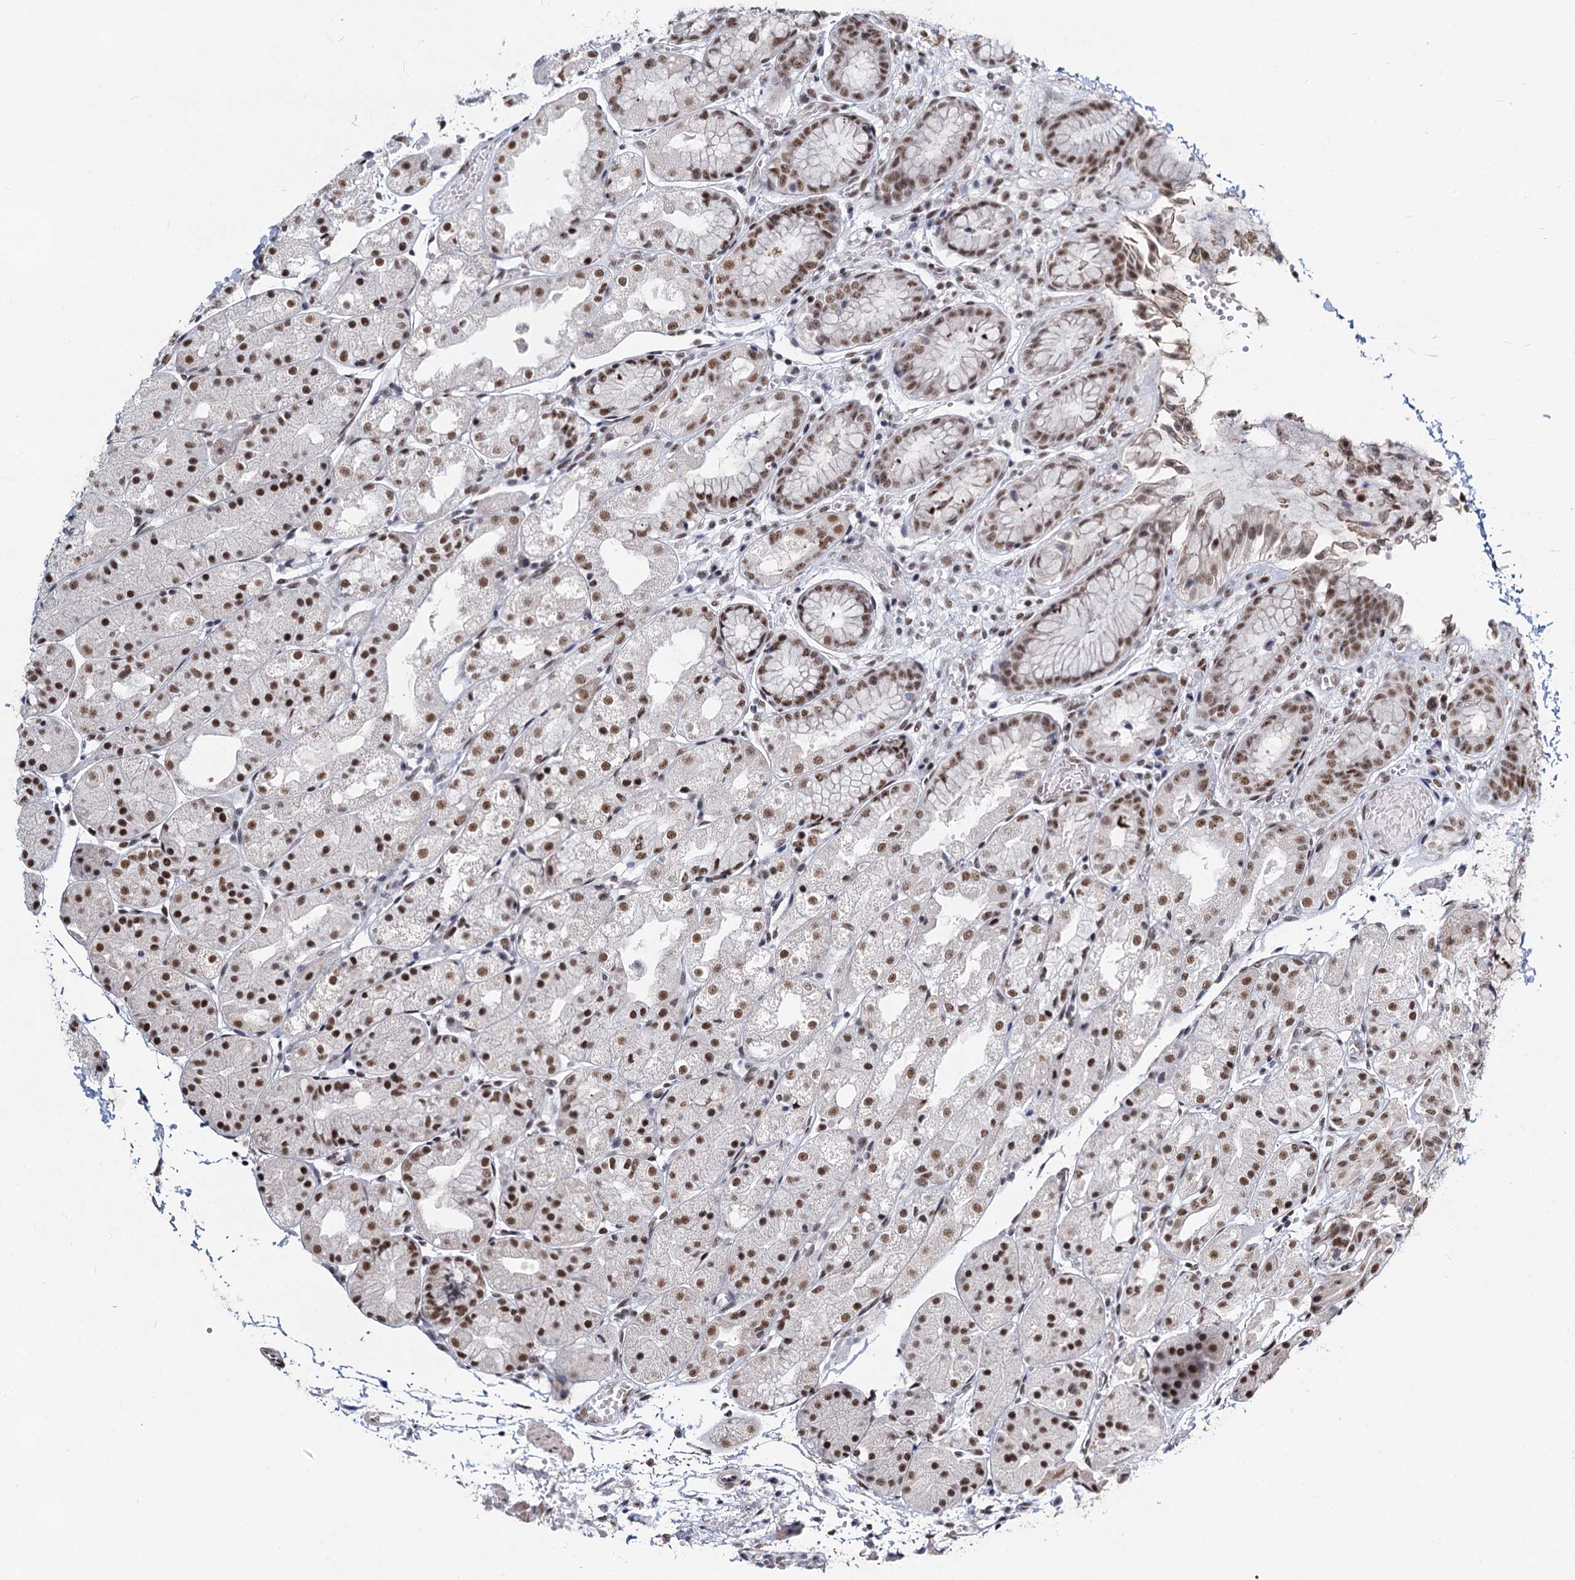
{"staining": {"intensity": "moderate", "quantity": ">75%", "location": "nuclear"}, "tissue": "stomach", "cell_type": "Glandular cells", "image_type": "normal", "snomed": [{"axis": "morphology", "description": "Normal tissue, NOS"}, {"axis": "topography", "description": "Stomach, upper"}], "caption": "High-magnification brightfield microscopy of normal stomach stained with DAB (3,3'-diaminobenzidine) (brown) and counterstained with hematoxylin (blue). glandular cells exhibit moderate nuclear staining is appreciated in approximately>75% of cells. (DAB = brown stain, brightfield microscopy at high magnification).", "gene": "METTL14", "patient": {"sex": "male", "age": 72}}